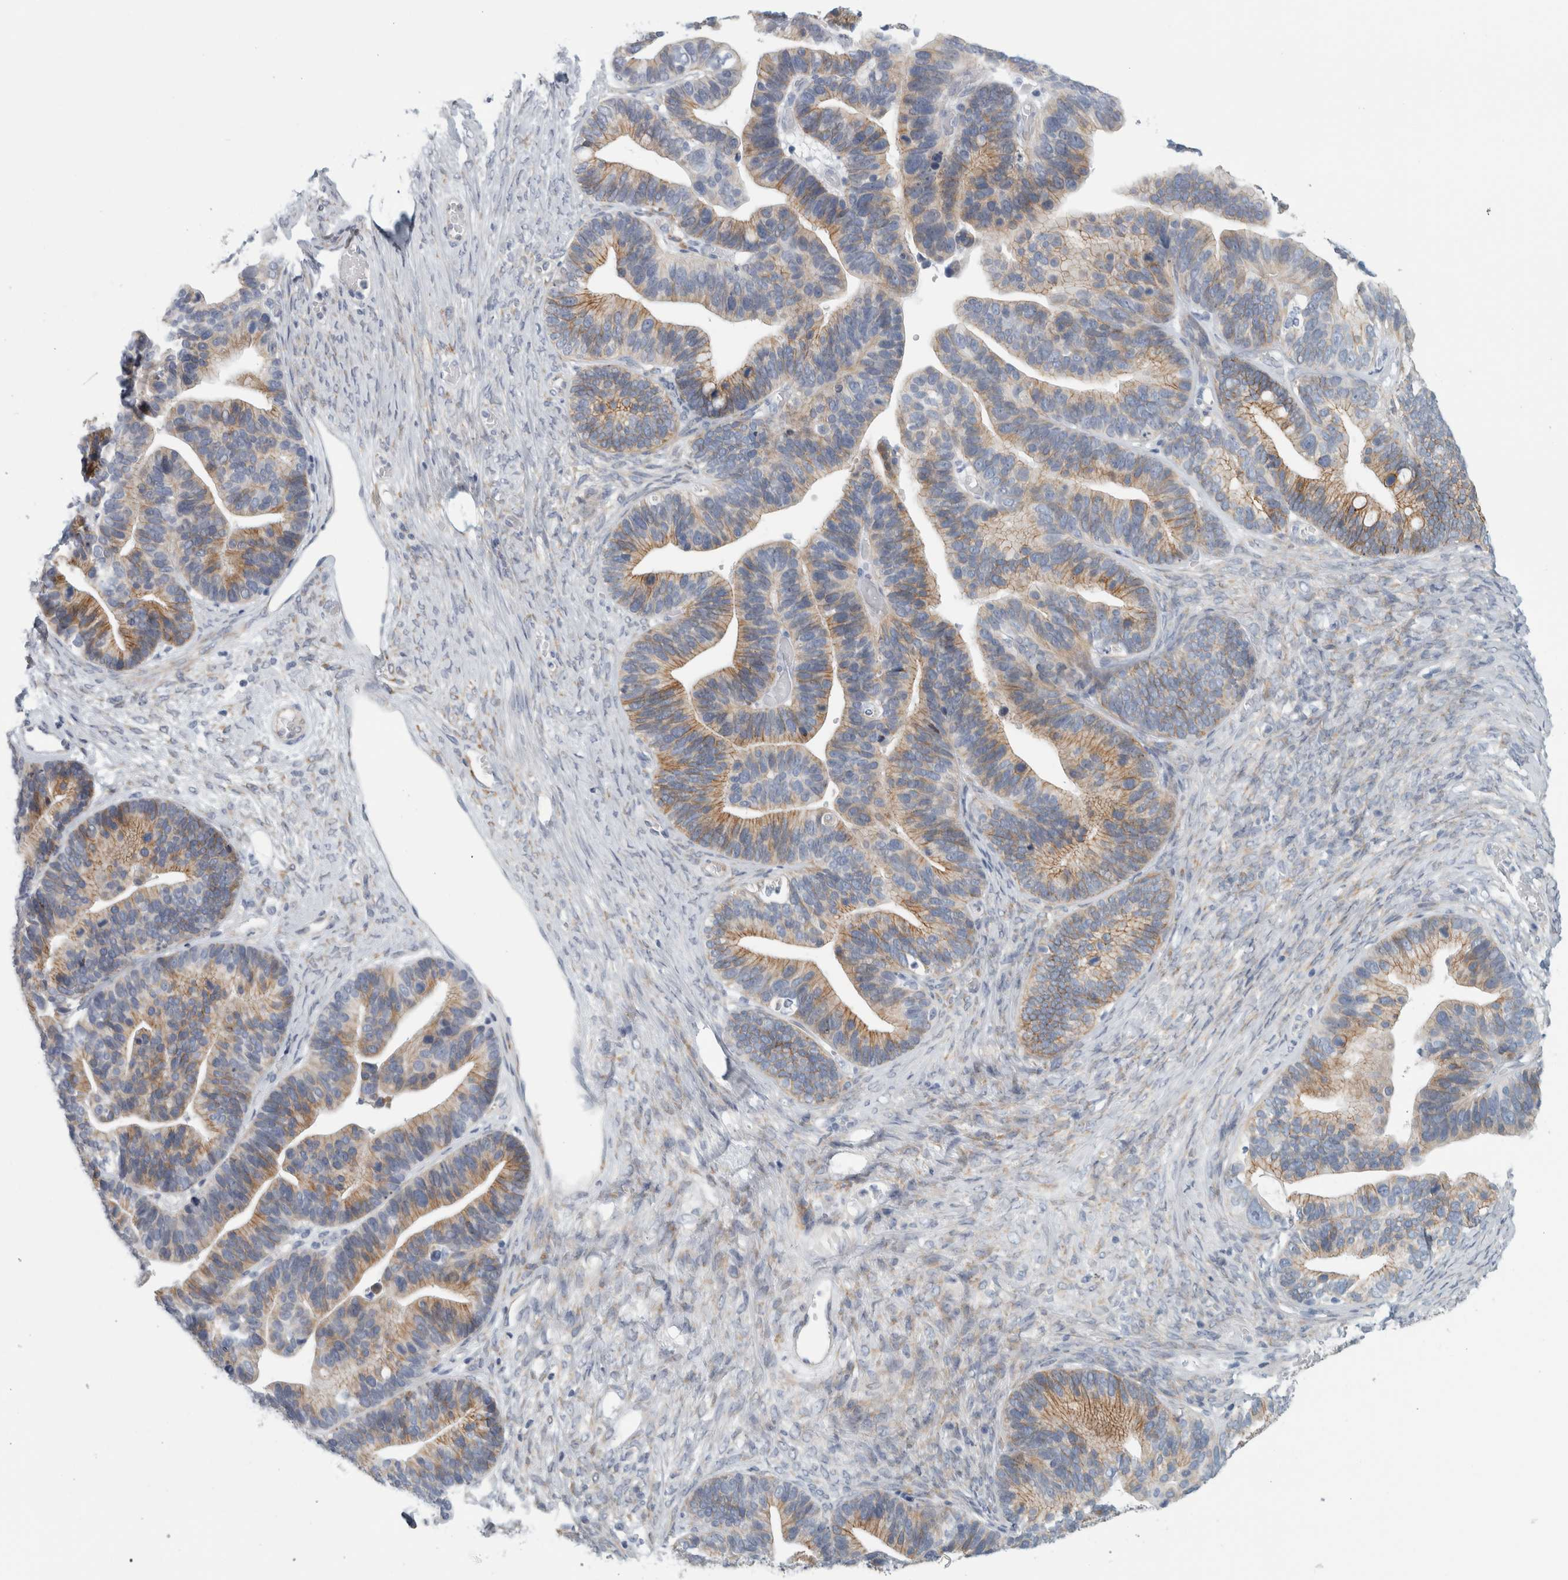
{"staining": {"intensity": "weak", "quantity": "25%-75%", "location": "cytoplasmic/membranous"}, "tissue": "ovarian cancer", "cell_type": "Tumor cells", "image_type": "cancer", "snomed": [{"axis": "morphology", "description": "Cystadenocarcinoma, serous, NOS"}, {"axis": "topography", "description": "Ovary"}], "caption": "IHC image of human ovarian cancer (serous cystadenocarcinoma) stained for a protein (brown), which displays low levels of weak cytoplasmic/membranous expression in approximately 25%-75% of tumor cells.", "gene": "B3GNT3", "patient": {"sex": "female", "age": 56}}